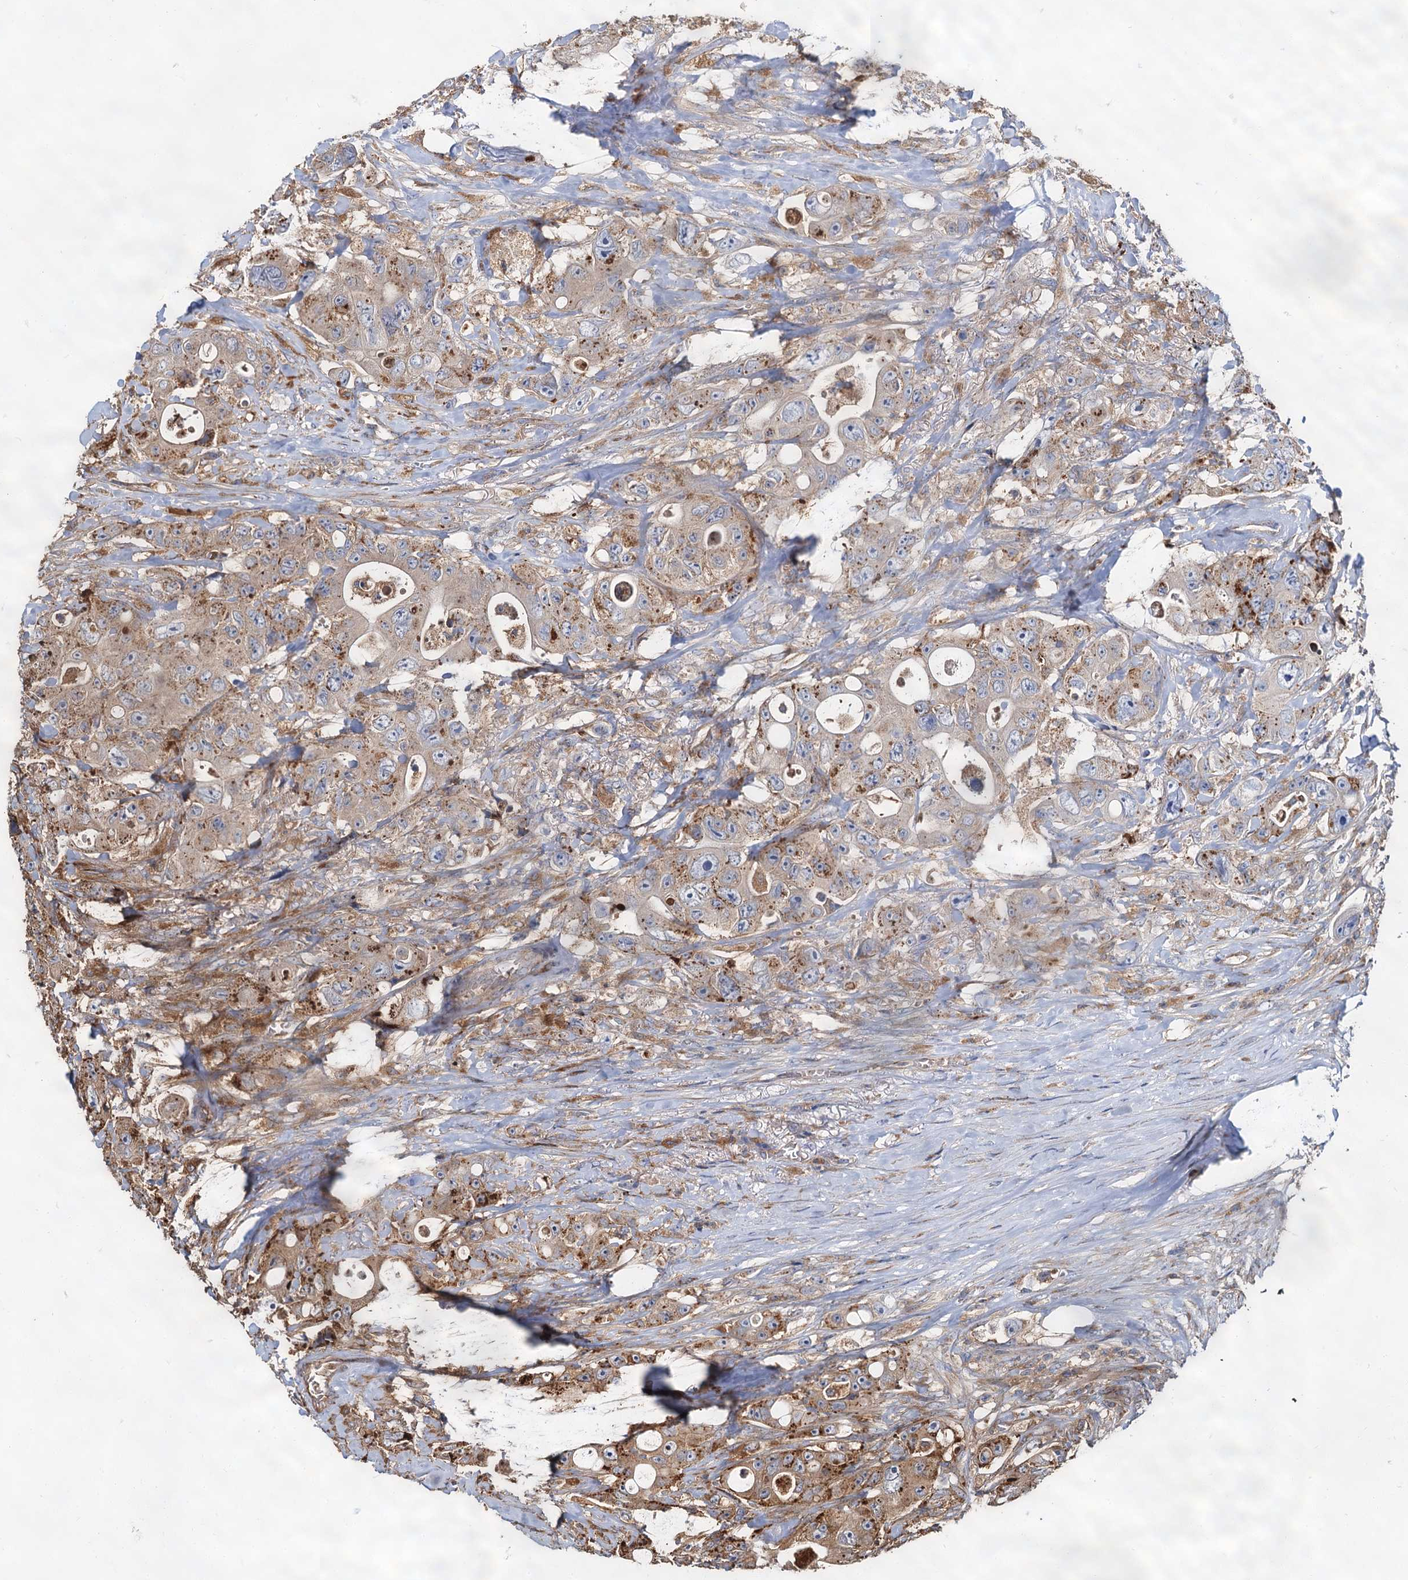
{"staining": {"intensity": "moderate", "quantity": "25%-75%", "location": "cytoplasmic/membranous"}, "tissue": "colorectal cancer", "cell_type": "Tumor cells", "image_type": "cancer", "snomed": [{"axis": "morphology", "description": "Adenocarcinoma, NOS"}, {"axis": "topography", "description": "Colon"}], "caption": "The histopathology image demonstrates staining of colorectal cancer (adenocarcinoma), revealing moderate cytoplasmic/membranous protein staining (brown color) within tumor cells.", "gene": "WDR73", "patient": {"sex": "female", "age": 46}}